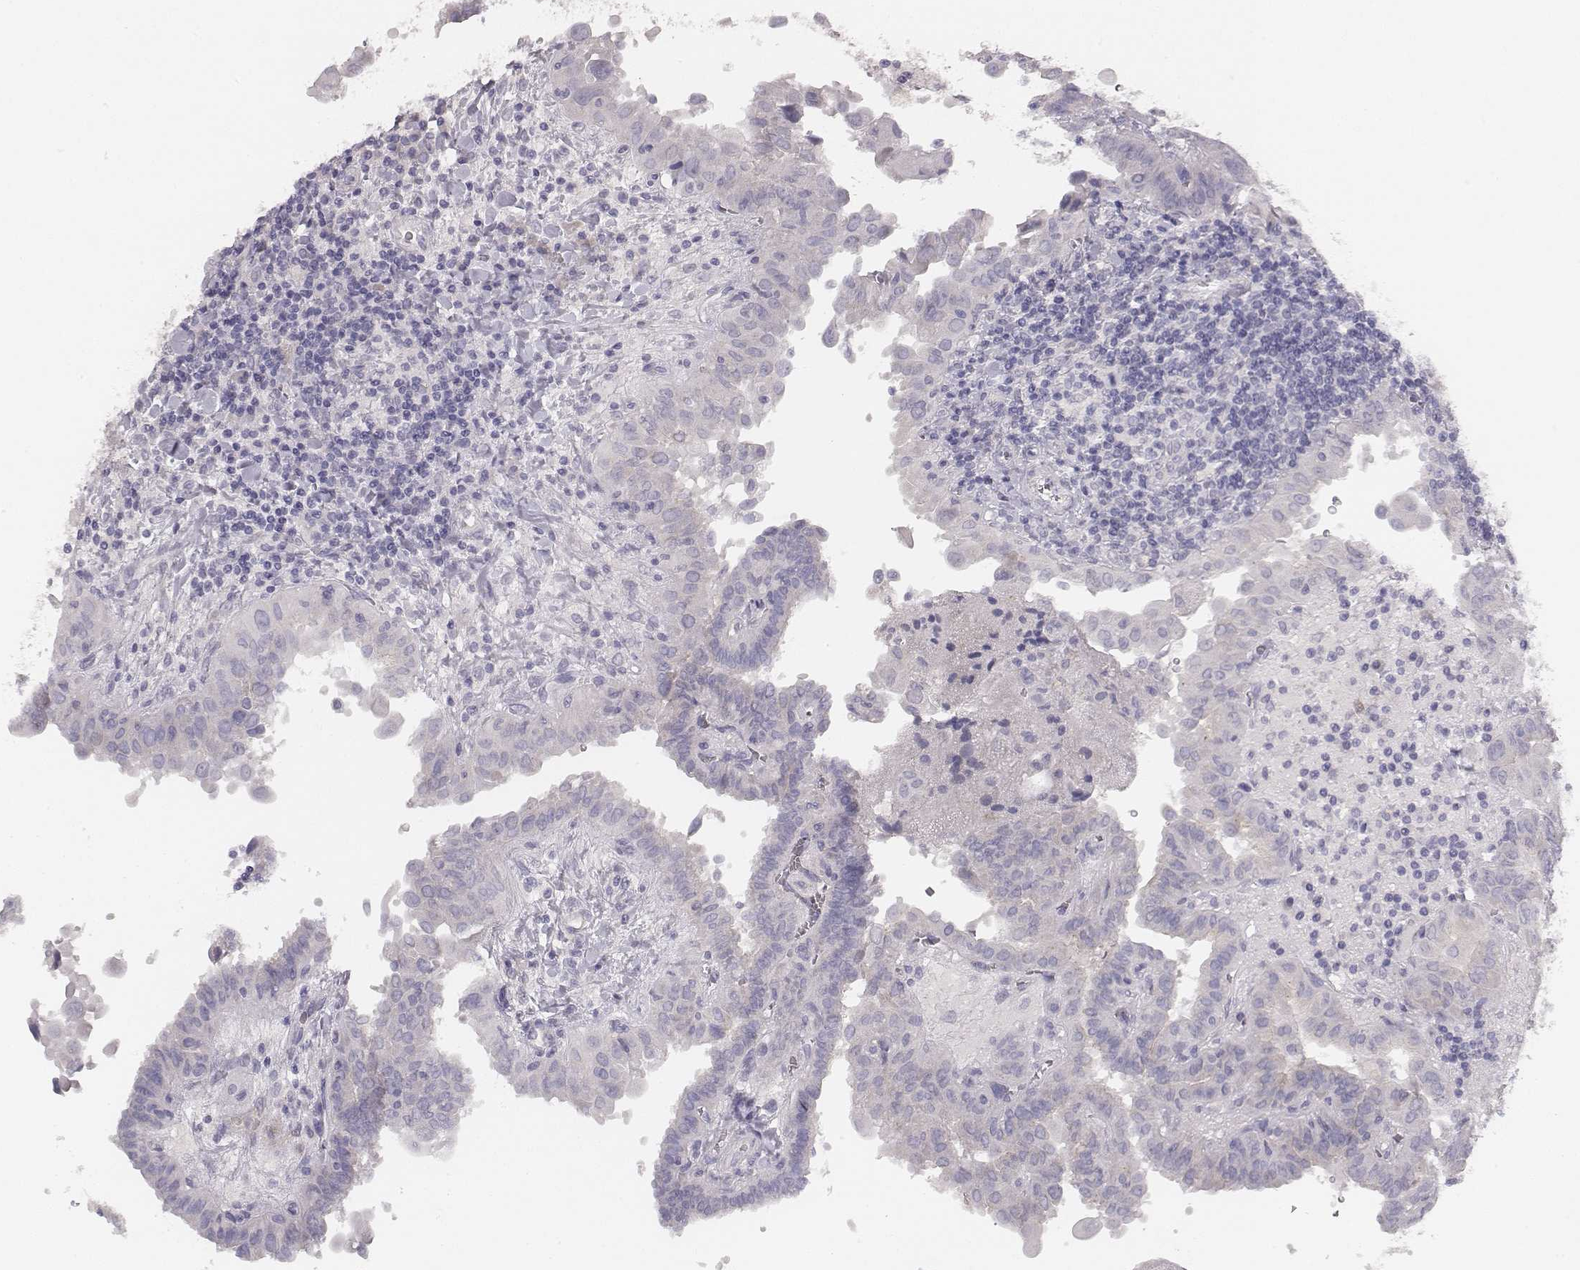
{"staining": {"intensity": "negative", "quantity": "none", "location": "none"}, "tissue": "thyroid cancer", "cell_type": "Tumor cells", "image_type": "cancer", "snomed": [{"axis": "morphology", "description": "Papillary adenocarcinoma, NOS"}, {"axis": "topography", "description": "Thyroid gland"}], "caption": "High magnification brightfield microscopy of thyroid cancer stained with DAB (brown) and counterstained with hematoxylin (blue): tumor cells show no significant positivity.", "gene": "MYH6", "patient": {"sex": "female", "age": 37}}